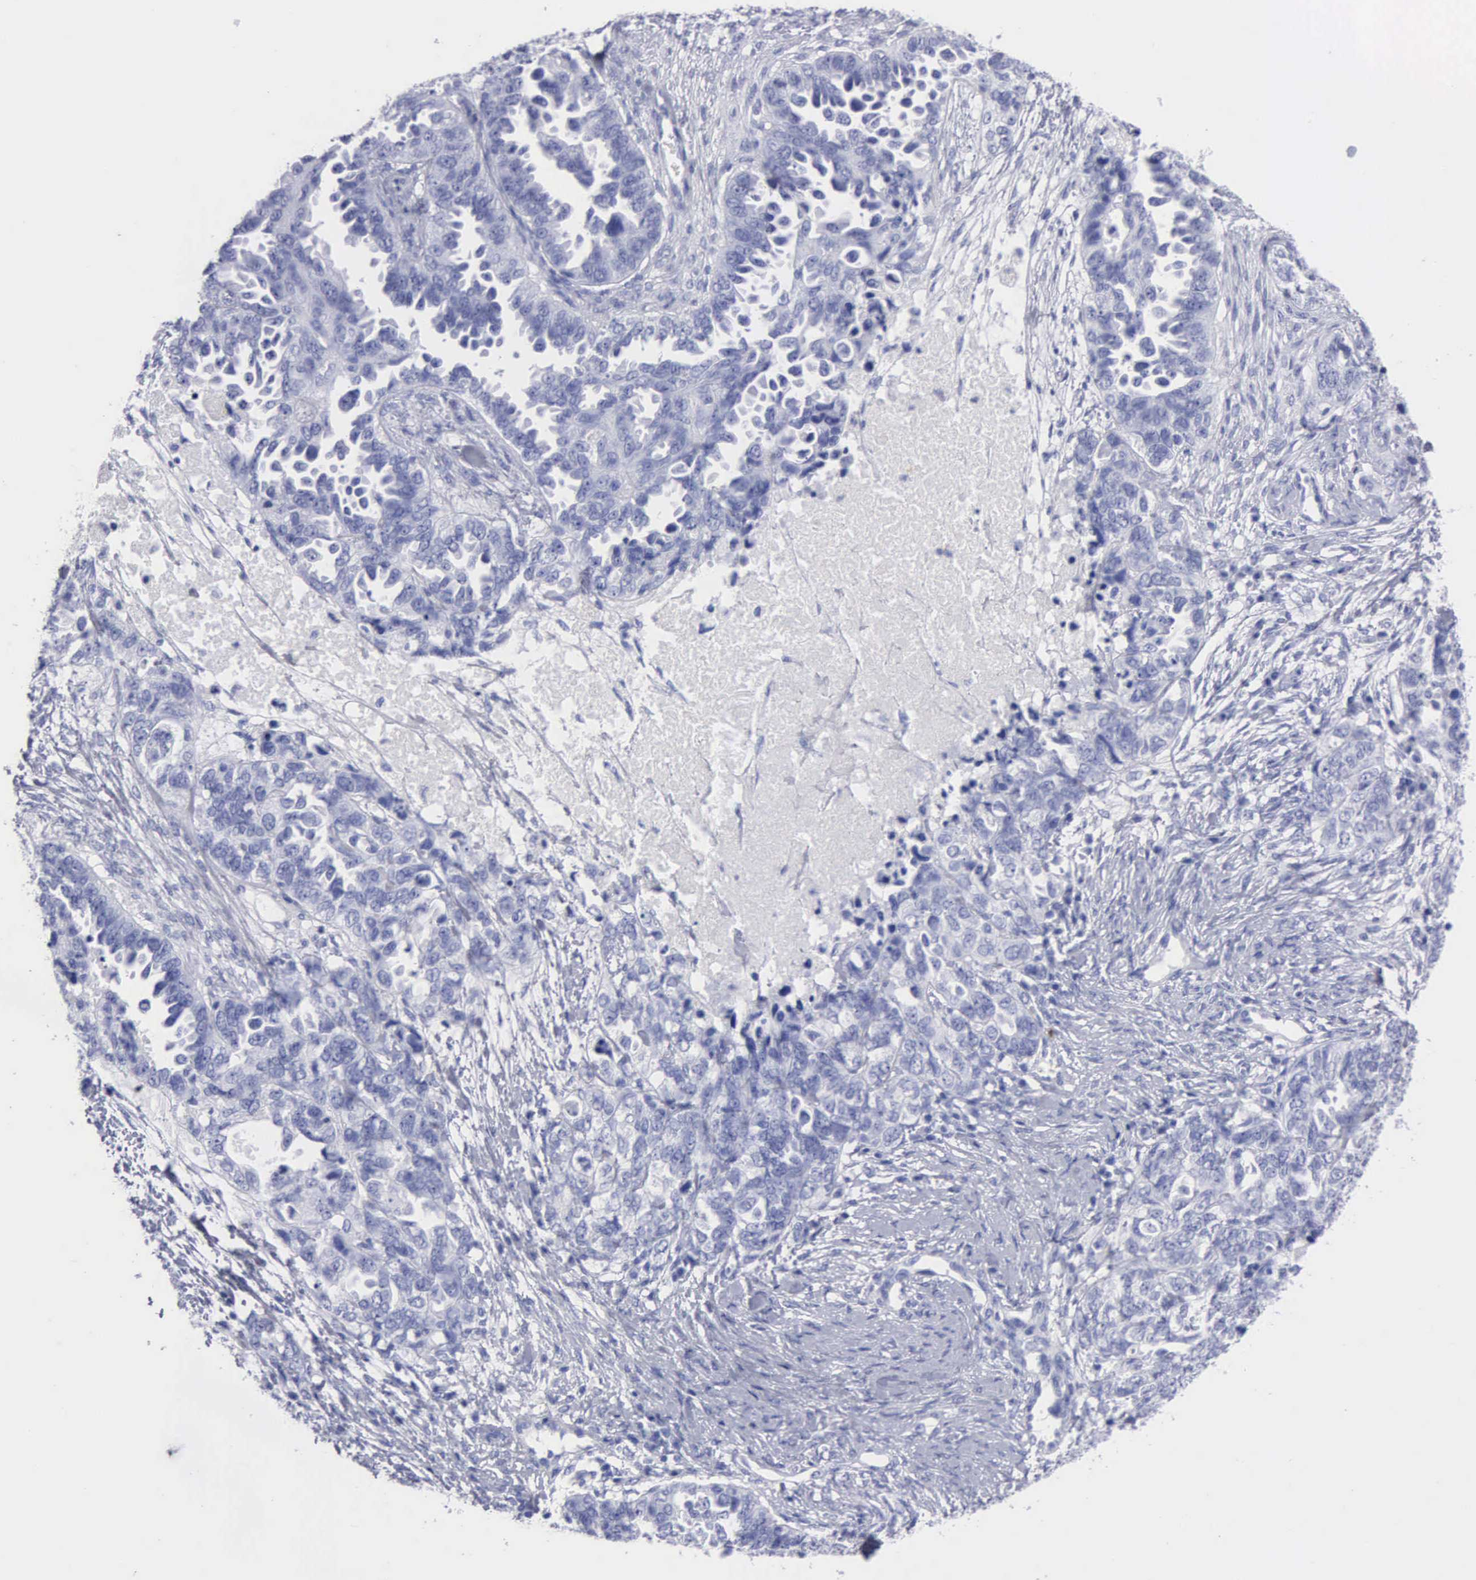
{"staining": {"intensity": "negative", "quantity": "none", "location": "none"}, "tissue": "ovarian cancer", "cell_type": "Tumor cells", "image_type": "cancer", "snomed": [{"axis": "morphology", "description": "Cystadenocarcinoma, serous, NOS"}, {"axis": "topography", "description": "Ovary"}], "caption": "Human ovarian cancer (serous cystadenocarcinoma) stained for a protein using IHC exhibits no expression in tumor cells.", "gene": "CTSG", "patient": {"sex": "female", "age": 82}}